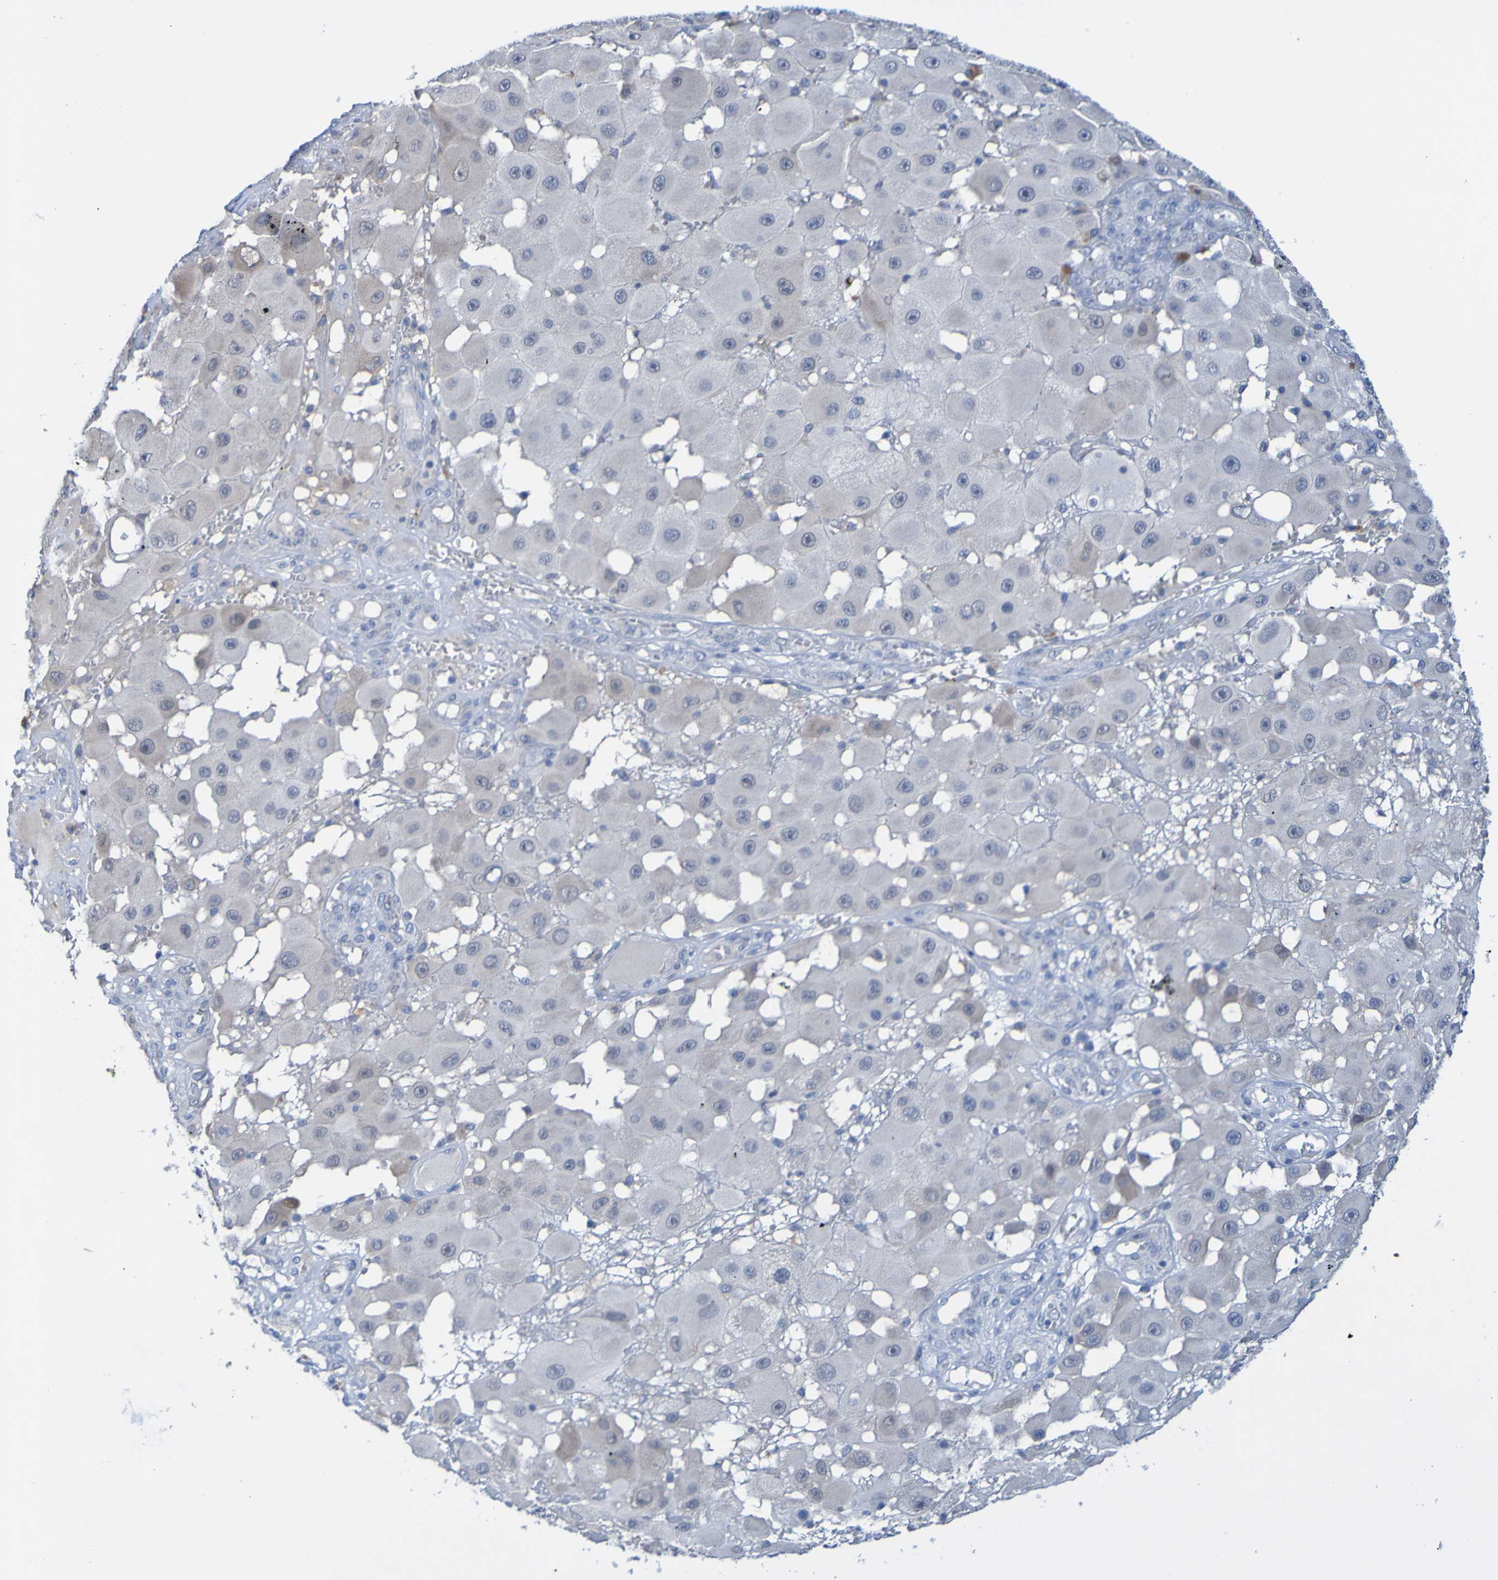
{"staining": {"intensity": "weak", "quantity": "<25%", "location": "cytoplasmic/membranous"}, "tissue": "melanoma", "cell_type": "Tumor cells", "image_type": "cancer", "snomed": [{"axis": "morphology", "description": "Malignant melanoma, NOS"}, {"axis": "topography", "description": "Skin"}], "caption": "Immunohistochemical staining of human melanoma shows no significant expression in tumor cells.", "gene": "ACMSD", "patient": {"sex": "female", "age": 81}}